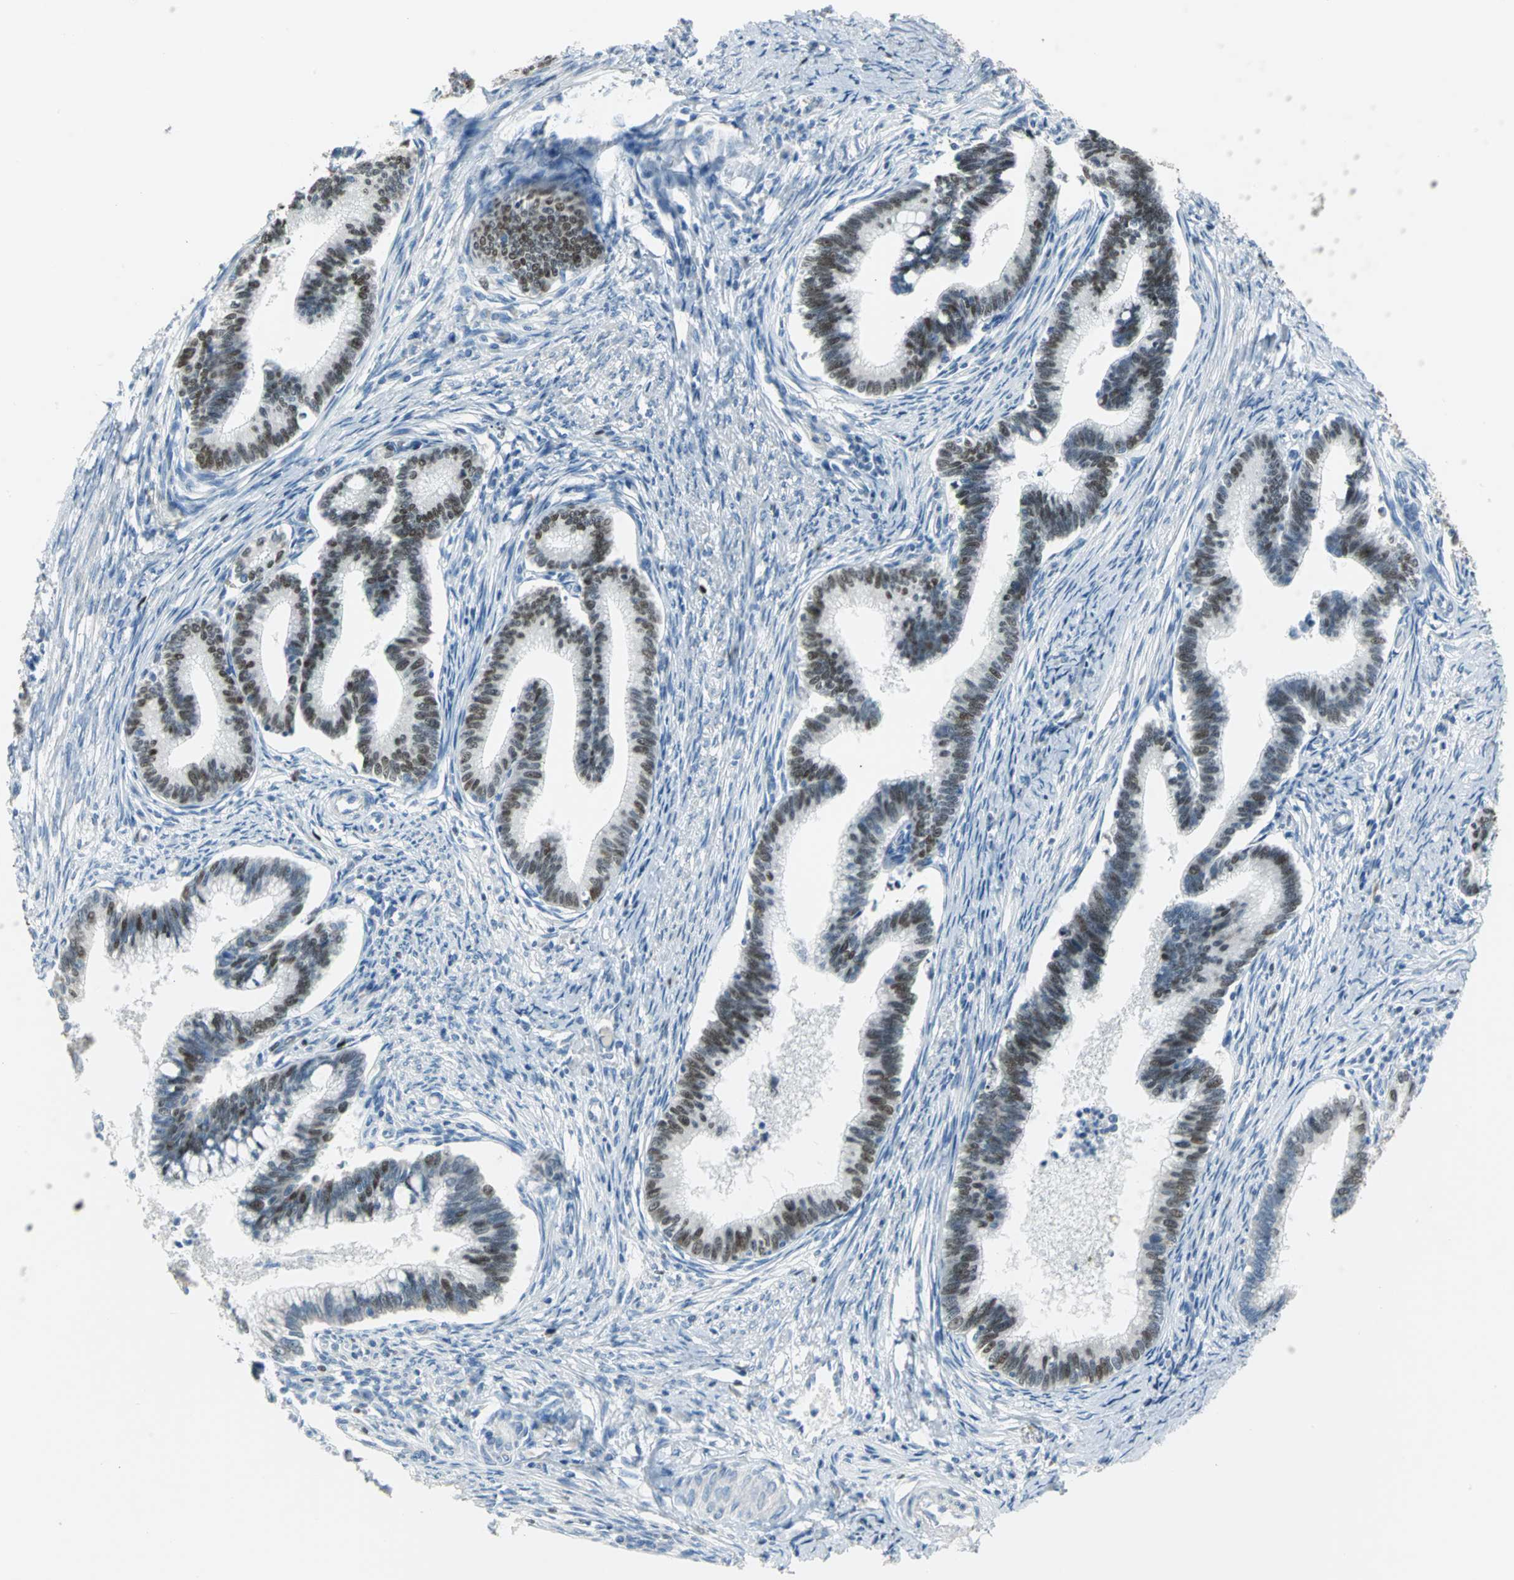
{"staining": {"intensity": "moderate", "quantity": ">75%", "location": "nuclear"}, "tissue": "cervical cancer", "cell_type": "Tumor cells", "image_type": "cancer", "snomed": [{"axis": "morphology", "description": "Adenocarcinoma, NOS"}, {"axis": "topography", "description": "Cervix"}], "caption": "Adenocarcinoma (cervical) stained for a protein shows moderate nuclear positivity in tumor cells. (DAB (3,3'-diaminobenzidine) IHC, brown staining for protein, blue staining for nuclei).", "gene": "MCM3", "patient": {"sex": "female", "age": 36}}